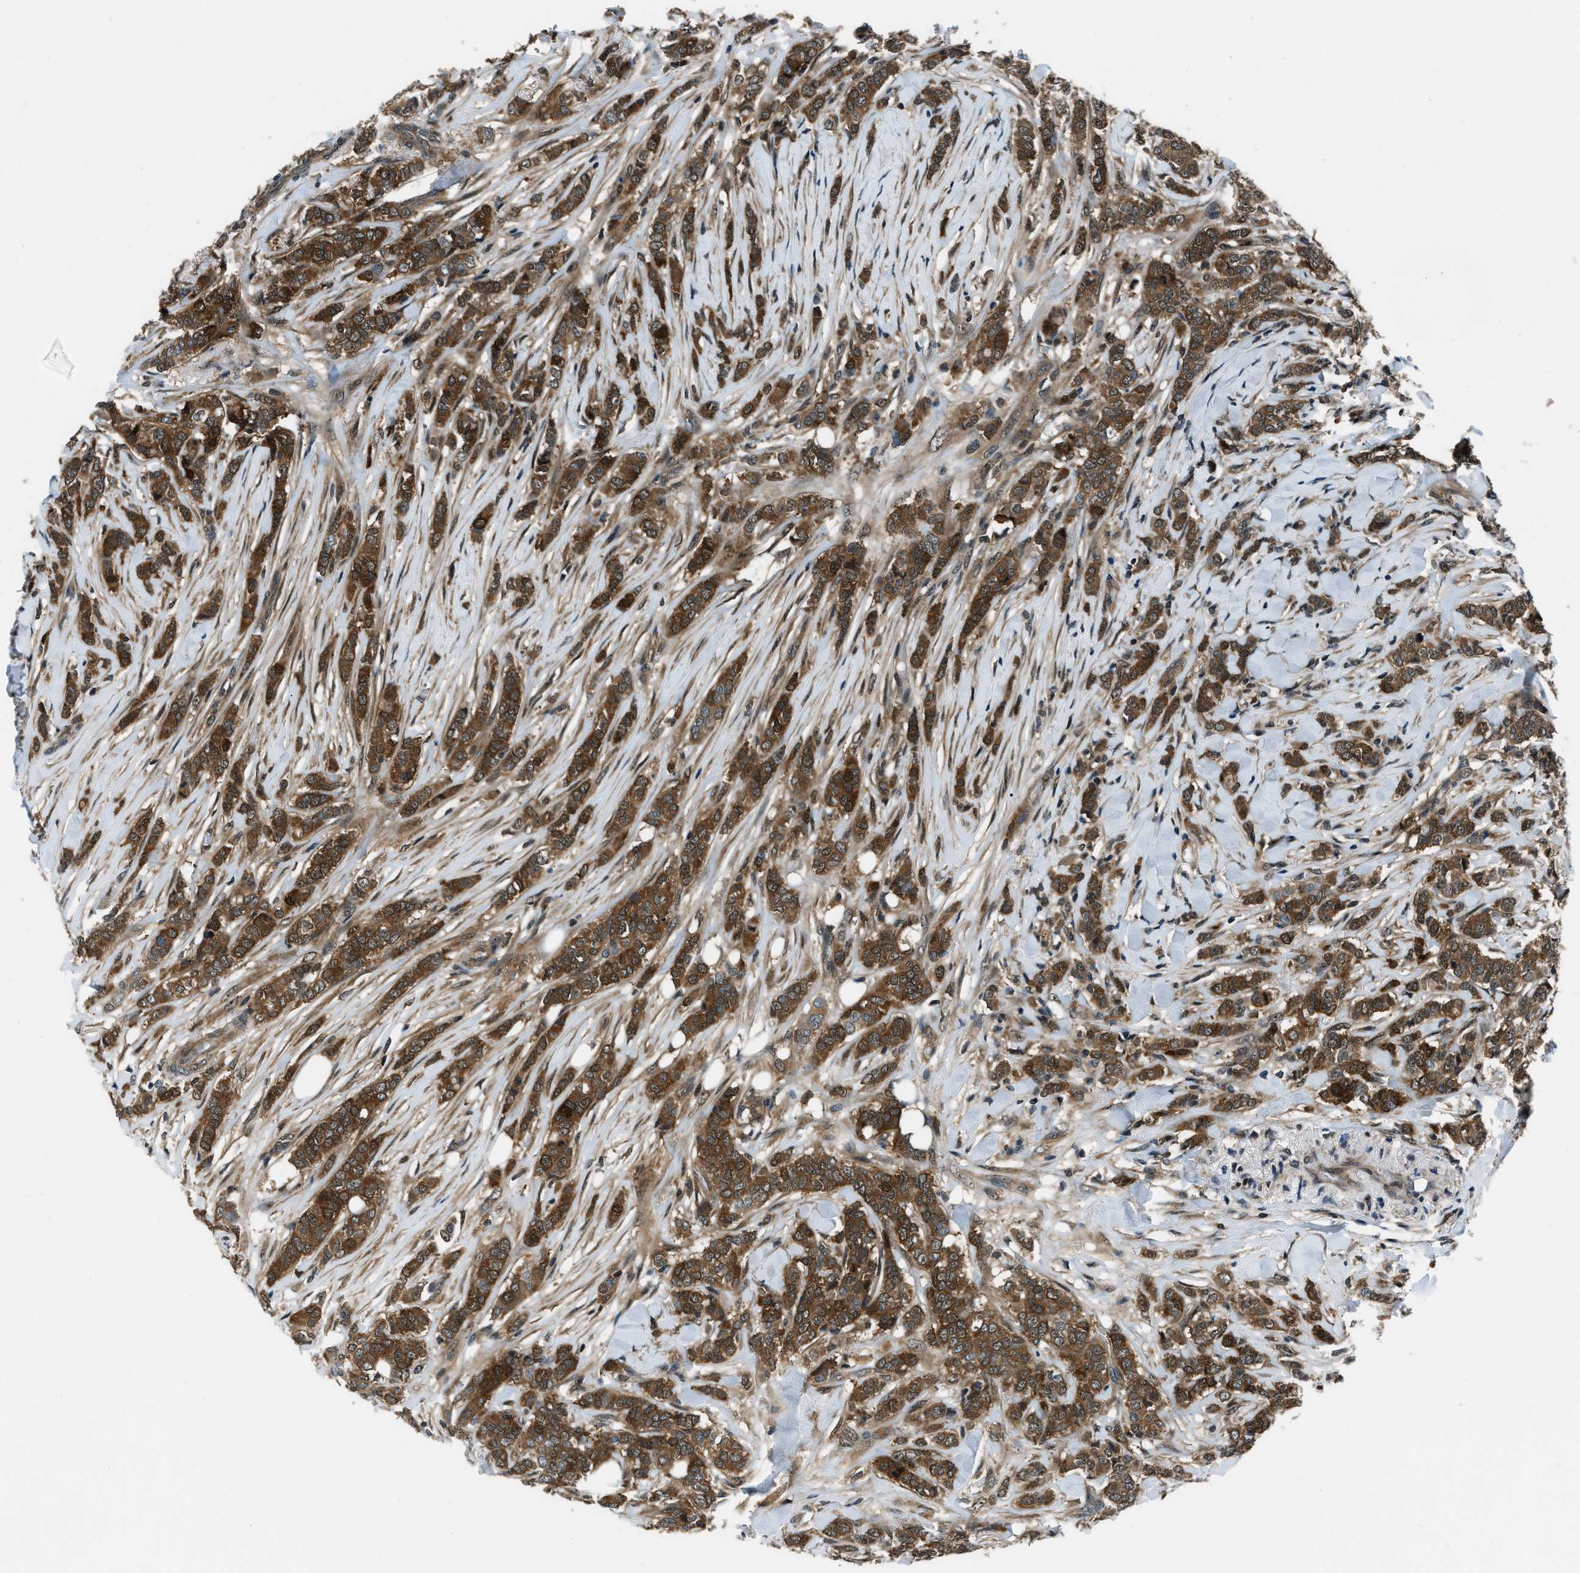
{"staining": {"intensity": "strong", "quantity": ">75%", "location": "cytoplasmic/membranous,nuclear"}, "tissue": "breast cancer", "cell_type": "Tumor cells", "image_type": "cancer", "snomed": [{"axis": "morphology", "description": "Lobular carcinoma"}, {"axis": "topography", "description": "Skin"}, {"axis": "topography", "description": "Breast"}], "caption": "Protein expression analysis of lobular carcinoma (breast) reveals strong cytoplasmic/membranous and nuclear staining in about >75% of tumor cells. (IHC, brightfield microscopy, high magnification).", "gene": "NUDCD3", "patient": {"sex": "female", "age": 46}}